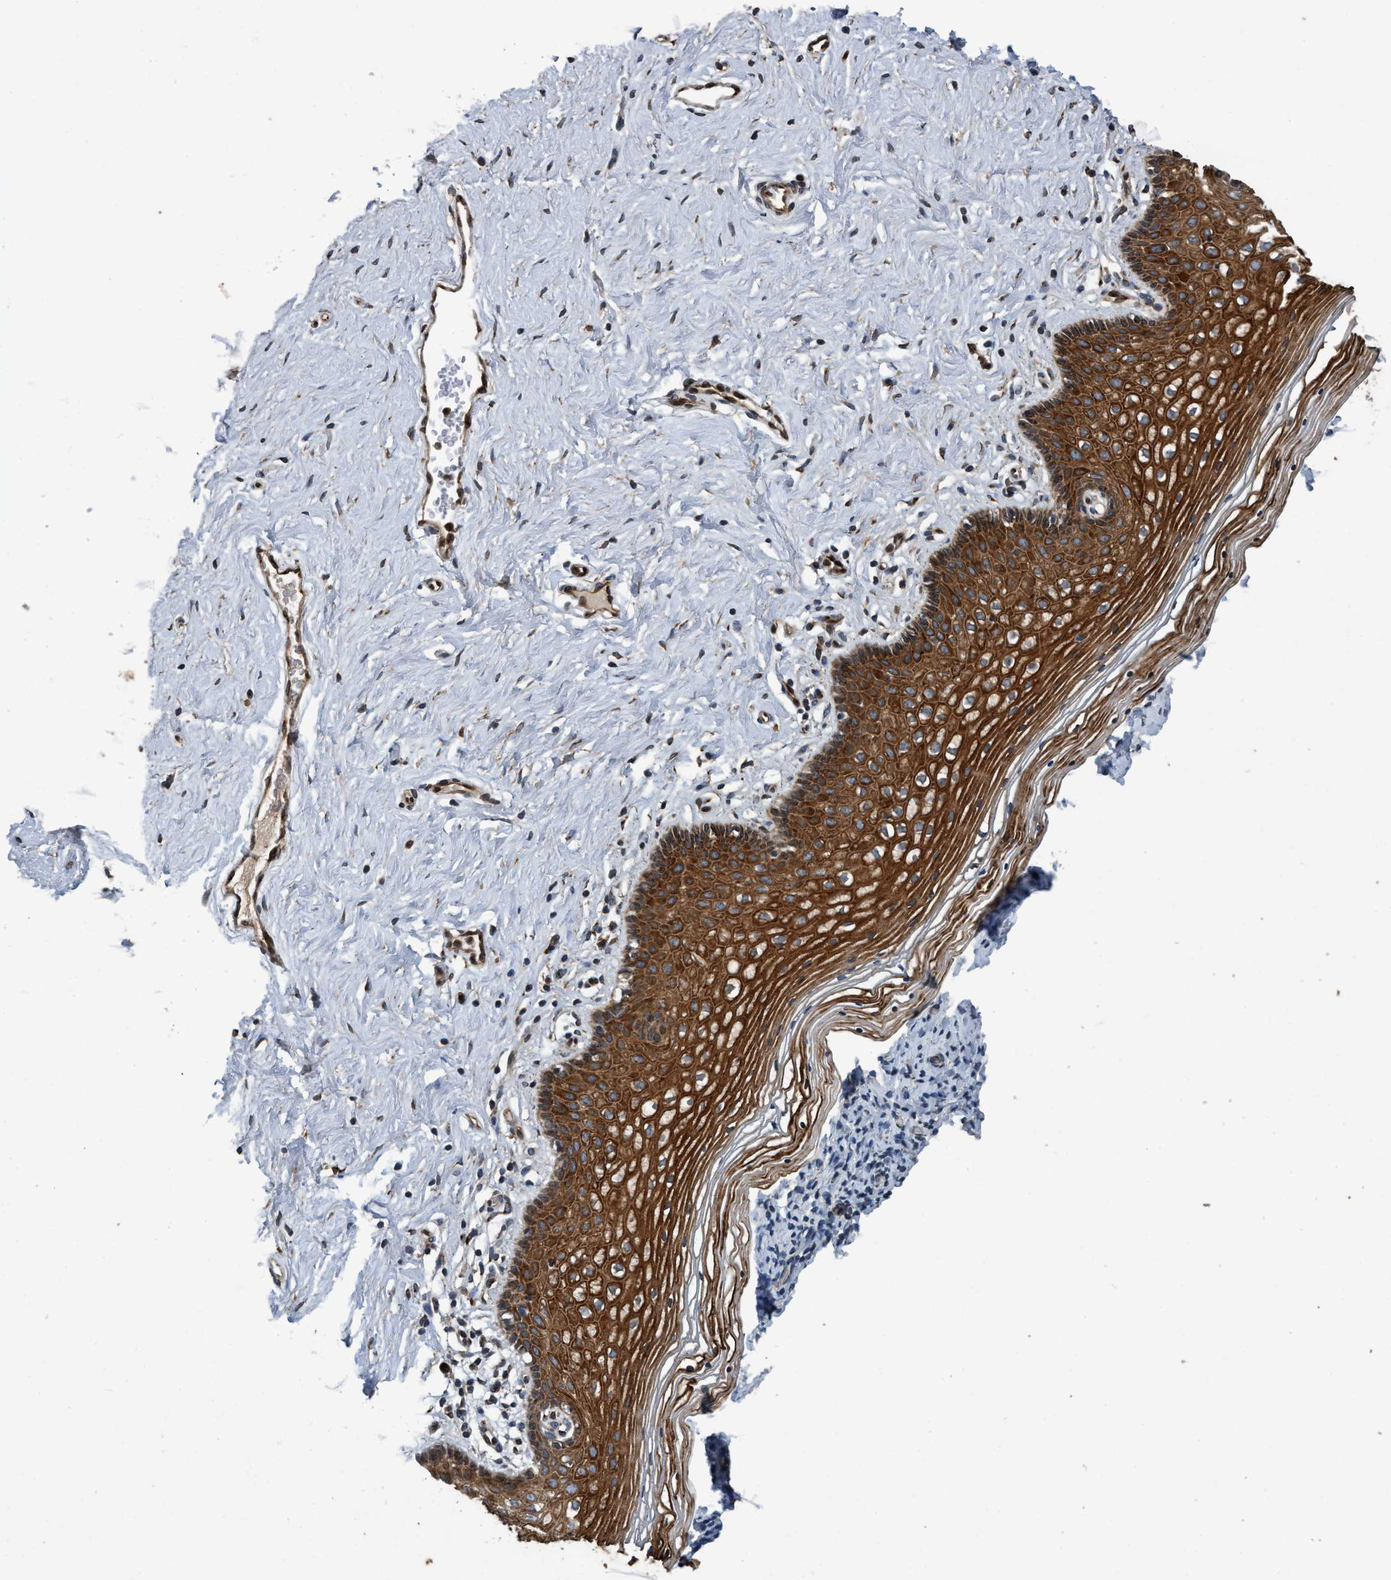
{"staining": {"intensity": "strong", "quantity": ">75%", "location": "cytoplasmic/membranous"}, "tissue": "vagina", "cell_type": "Squamous epithelial cells", "image_type": "normal", "snomed": [{"axis": "morphology", "description": "Normal tissue, NOS"}, {"axis": "topography", "description": "Vagina"}], "caption": "Approximately >75% of squamous epithelial cells in benign vagina exhibit strong cytoplasmic/membranous protein expression as visualized by brown immunohistochemical staining.", "gene": "MACC1", "patient": {"sex": "female", "age": 32}}